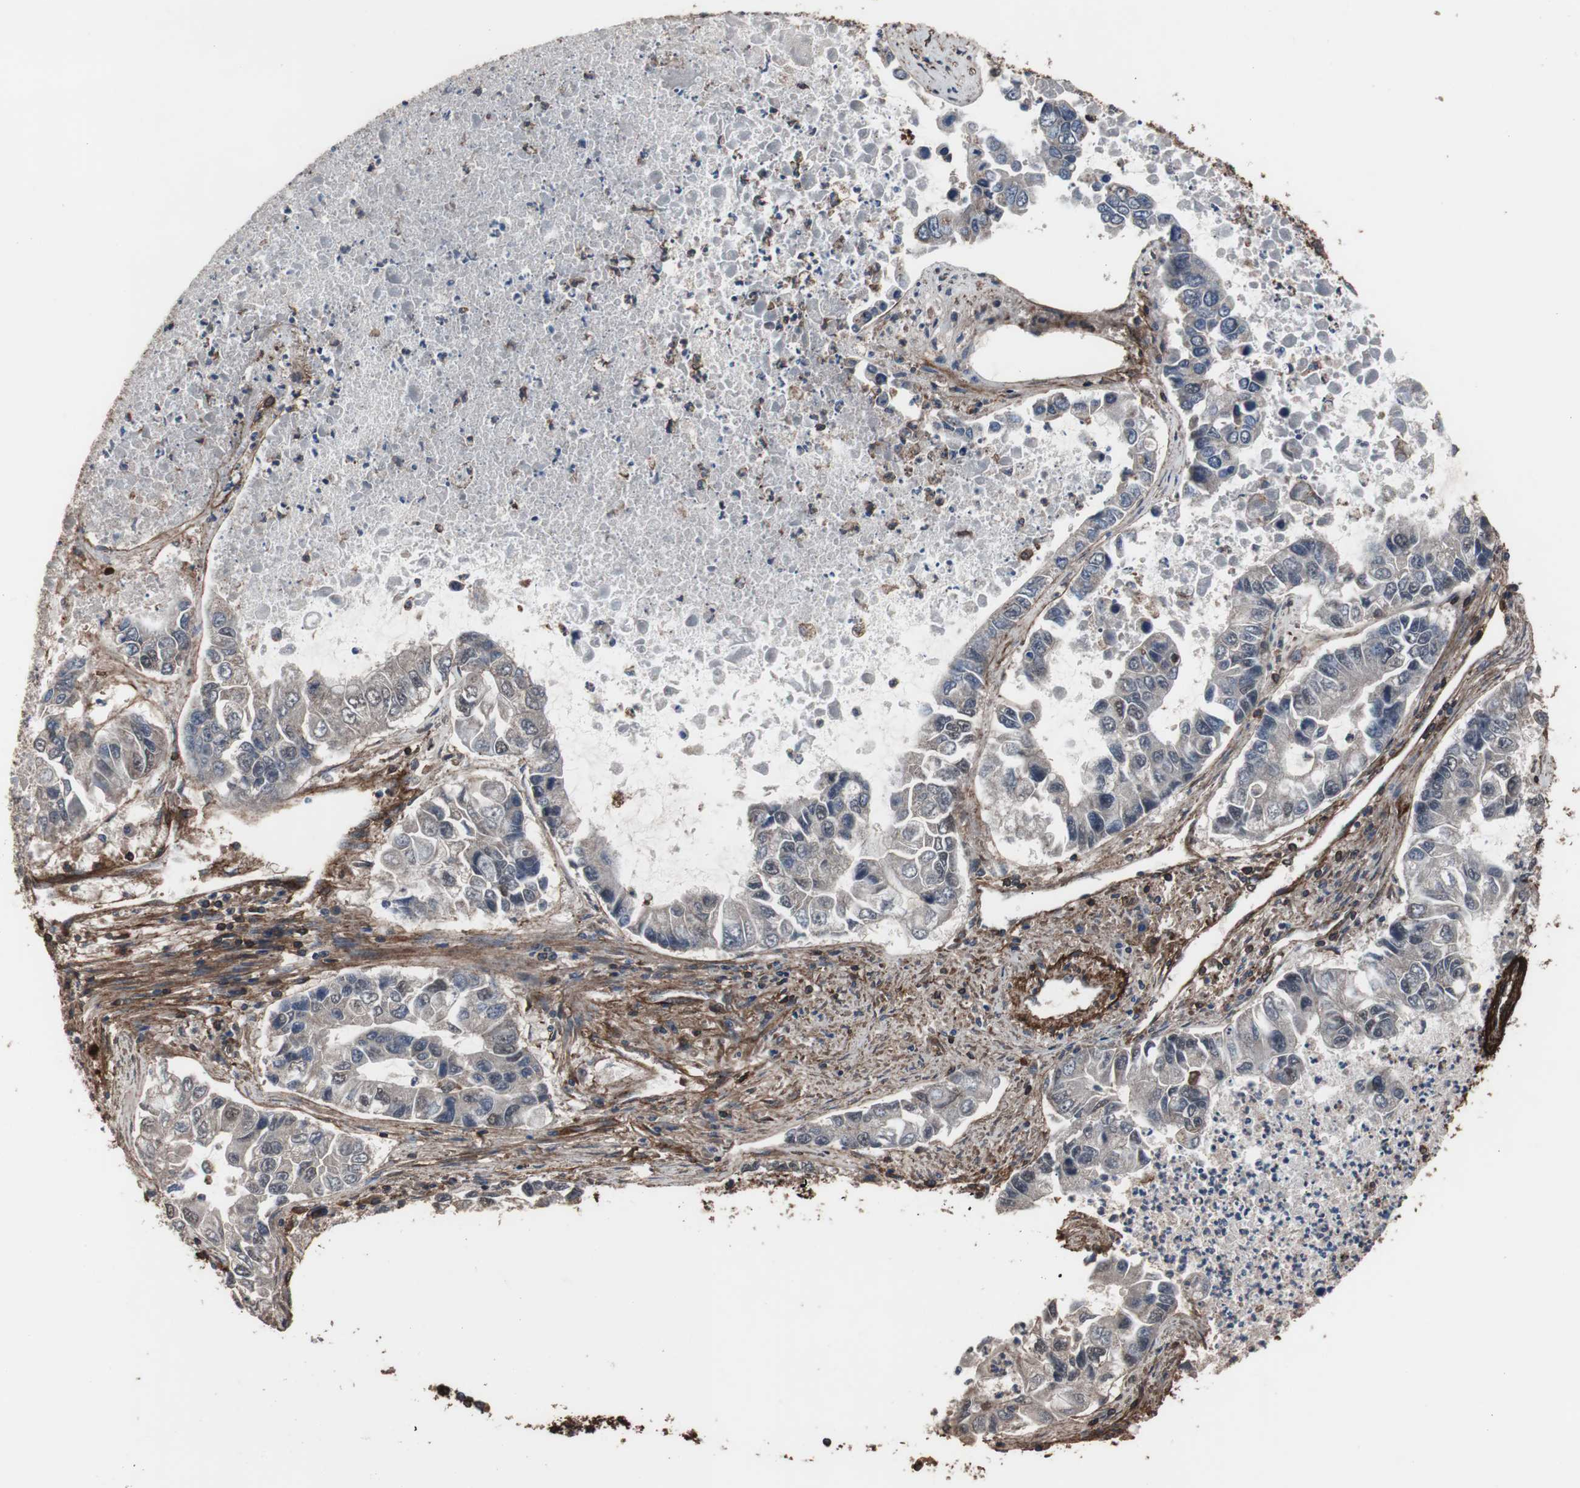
{"staining": {"intensity": "negative", "quantity": "none", "location": "none"}, "tissue": "lung cancer", "cell_type": "Tumor cells", "image_type": "cancer", "snomed": [{"axis": "morphology", "description": "Adenocarcinoma, NOS"}, {"axis": "topography", "description": "Lung"}], "caption": "Image shows no protein expression in tumor cells of lung cancer tissue.", "gene": "COL6A2", "patient": {"sex": "female", "age": 51}}